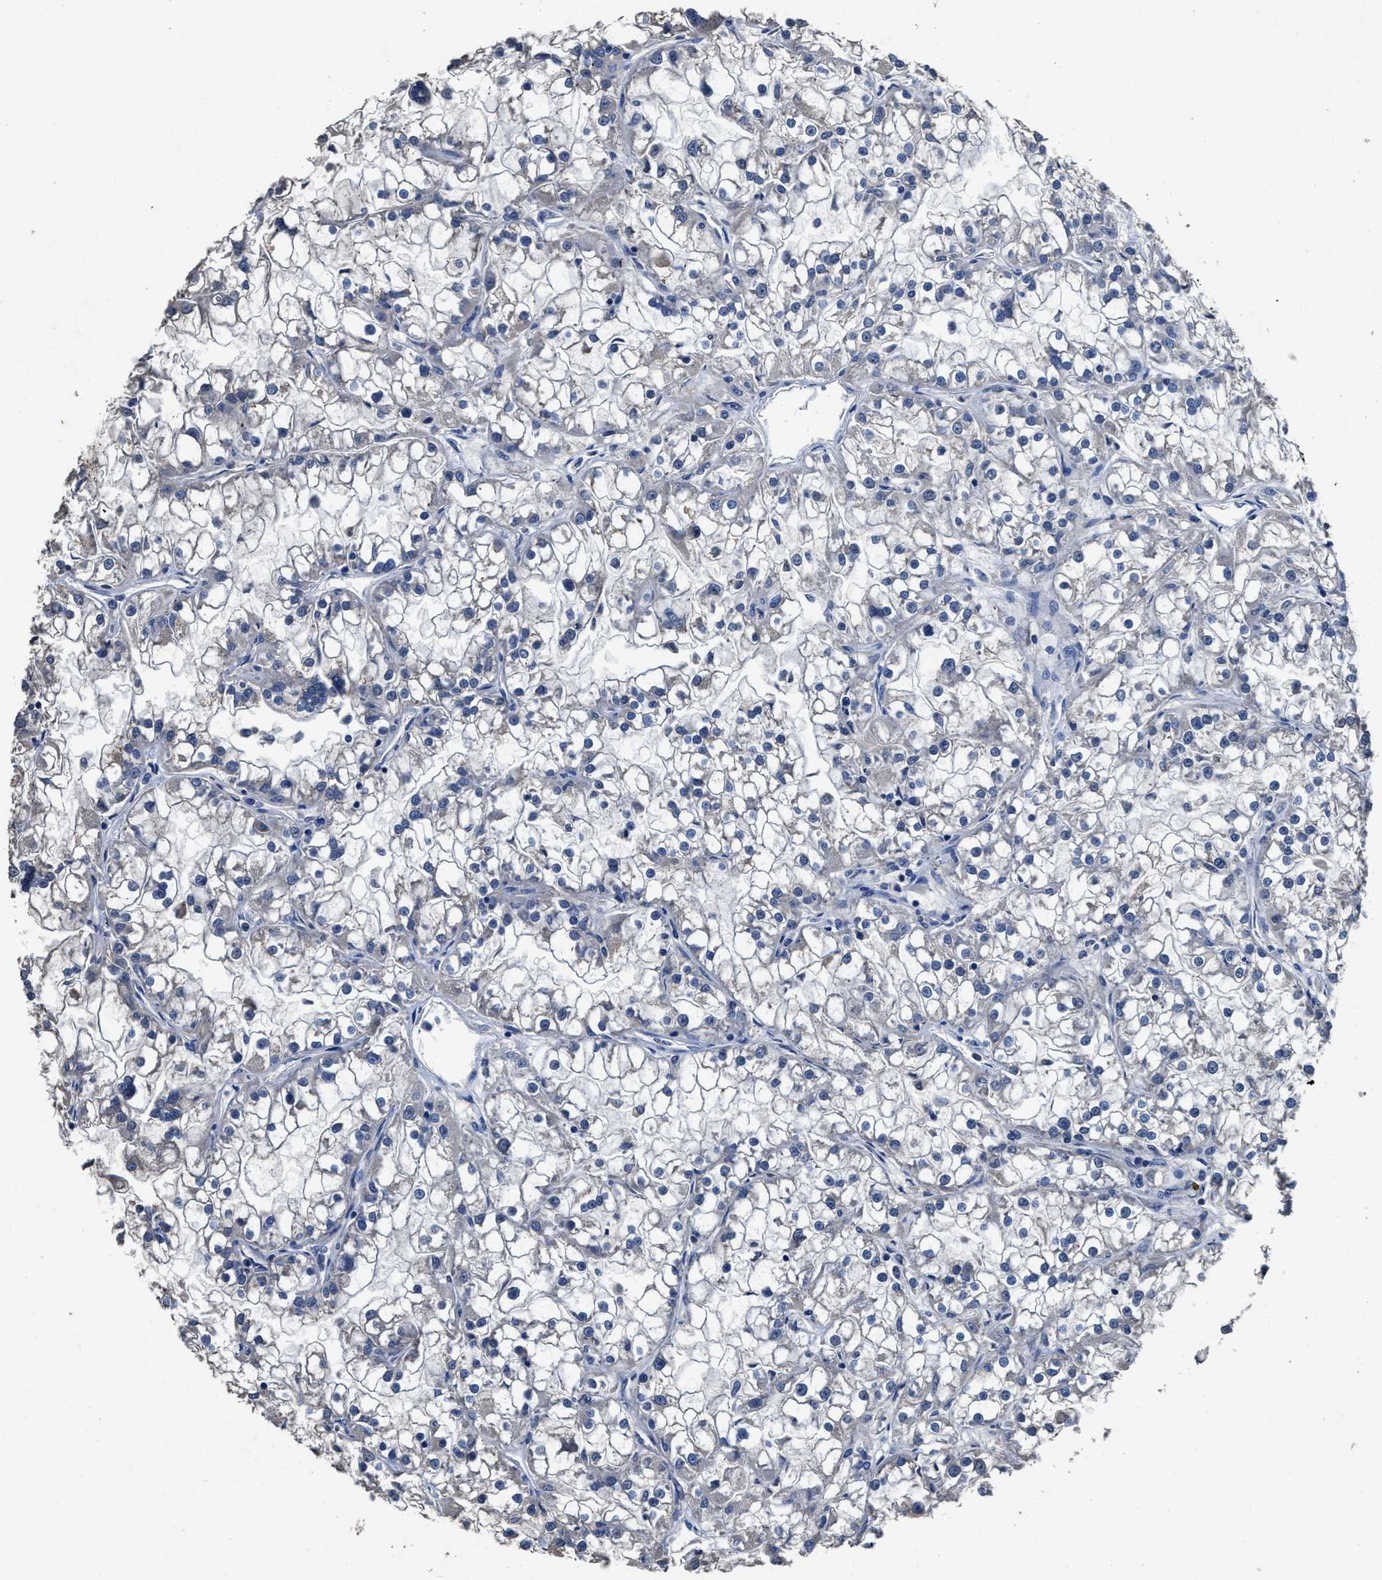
{"staining": {"intensity": "negative", "quantity": "none", "location": "none"}, "tissue": "renal cancer", "cell_type": "Tumor cells", "image_type": "cancer", "snomed": [{"axis": "morphology", "description": "Adenocarcinoma, NOS"}, {"axis": "topography", "description": "Kidney"}], "caption": "This is a photomicrograph of immunohistochemistry (IHC) staining of adenocarcinoma (renal), which shows no staining in tumor cells. (DAB (3,3'-diaminobenzidine) immunohistochemistry (IHC) visualized using brightfield microscopy, high magnification).", "gene": "UBR4", "patient": {"sex": "female", "age": 52}}